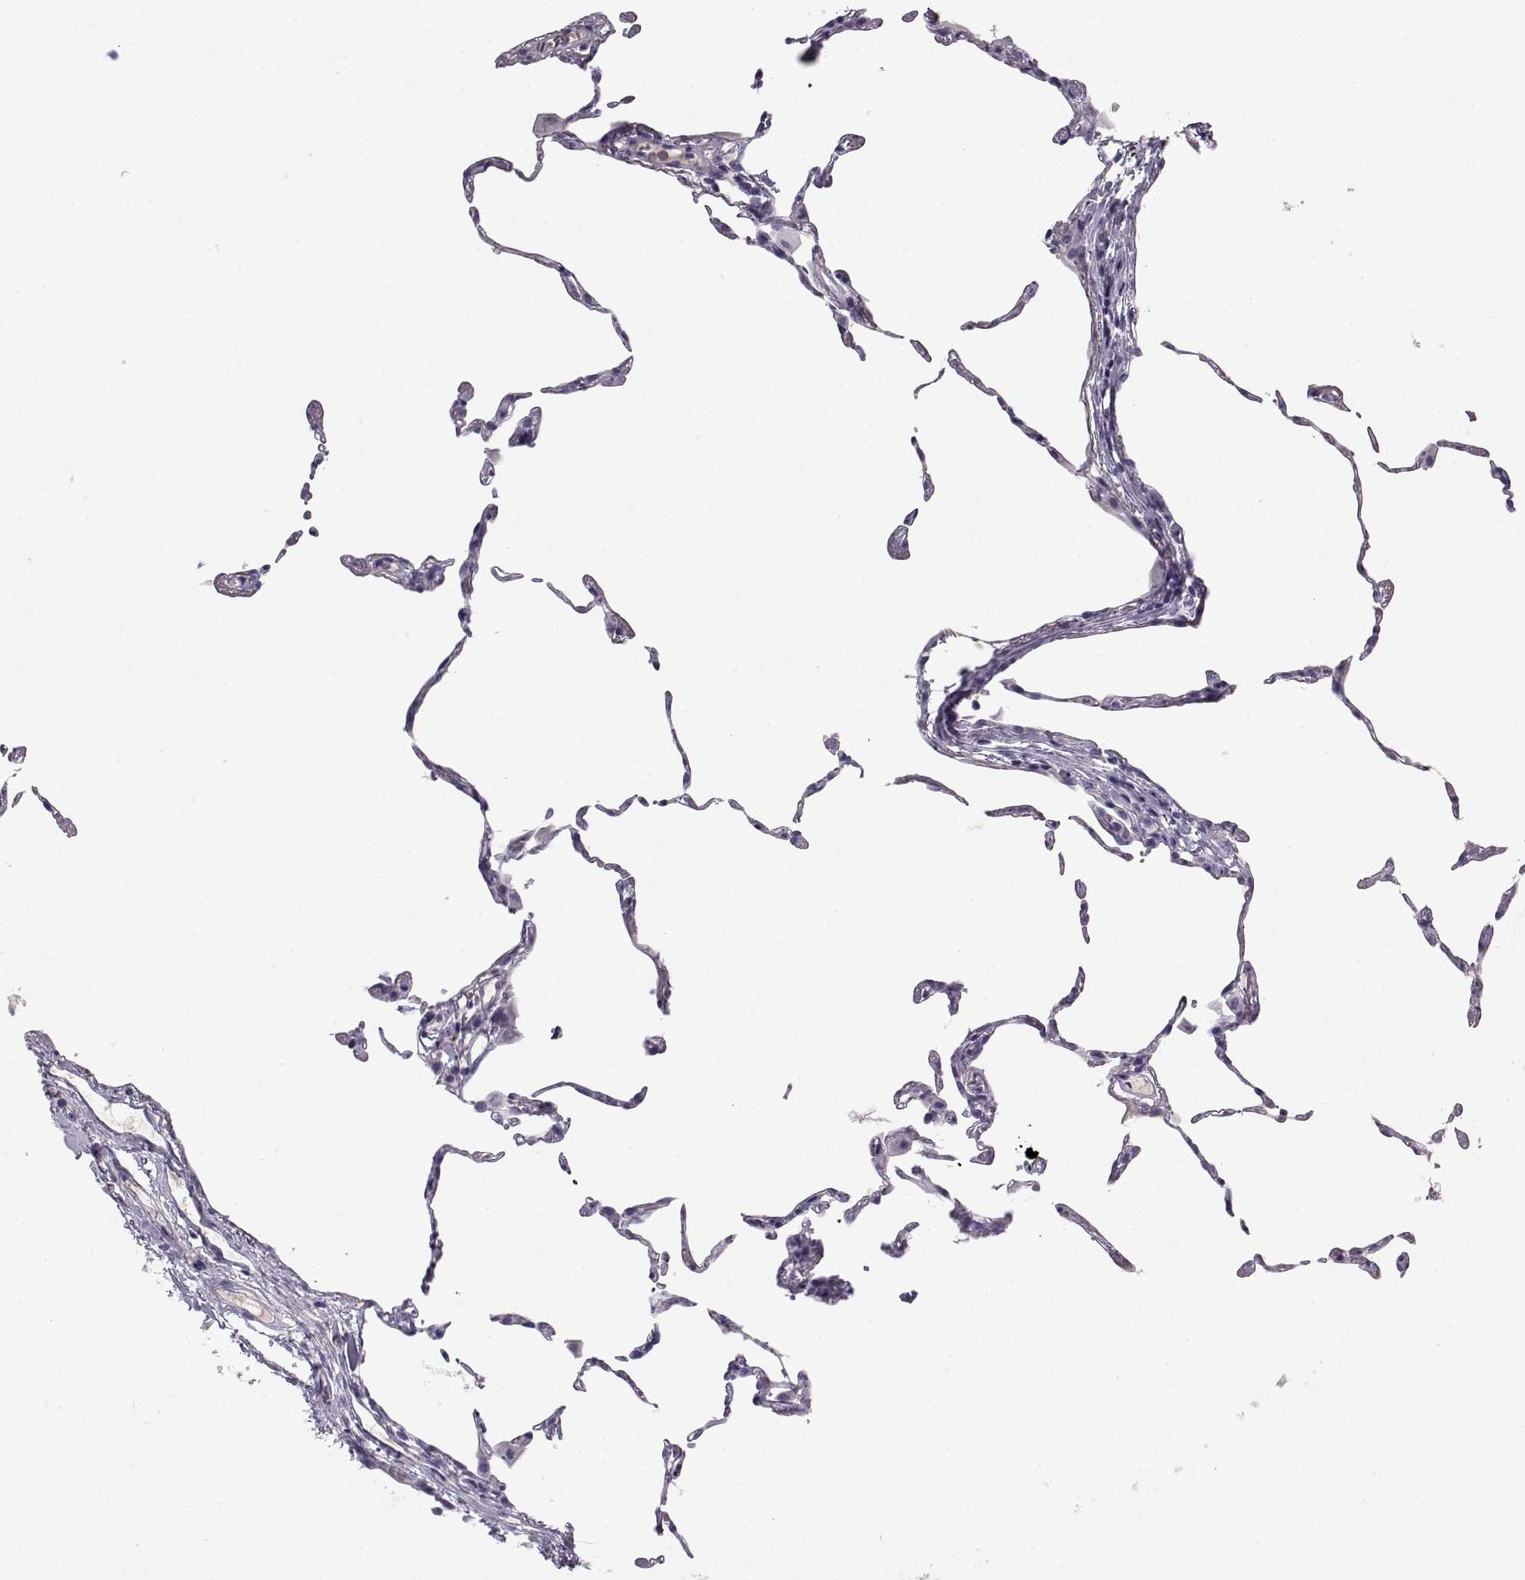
{"staining": {"intensity": "negative", "quantity": "none", "location": "none"}, "tissue": "lung", "cell_type": "Alveolar cells", "image_type": "normal", "snomed": [{"axis": "morphology", "description": "Normal tissue, NOS"}, {"axis": "topography", "description": "Lung"}], "caption": "This is a histopathology image of IHC staining of unremarkable lung, which shows no expression in alveolar cells.", "gene": "GPR26", "patient": {"sex": "female", "age": 57}}